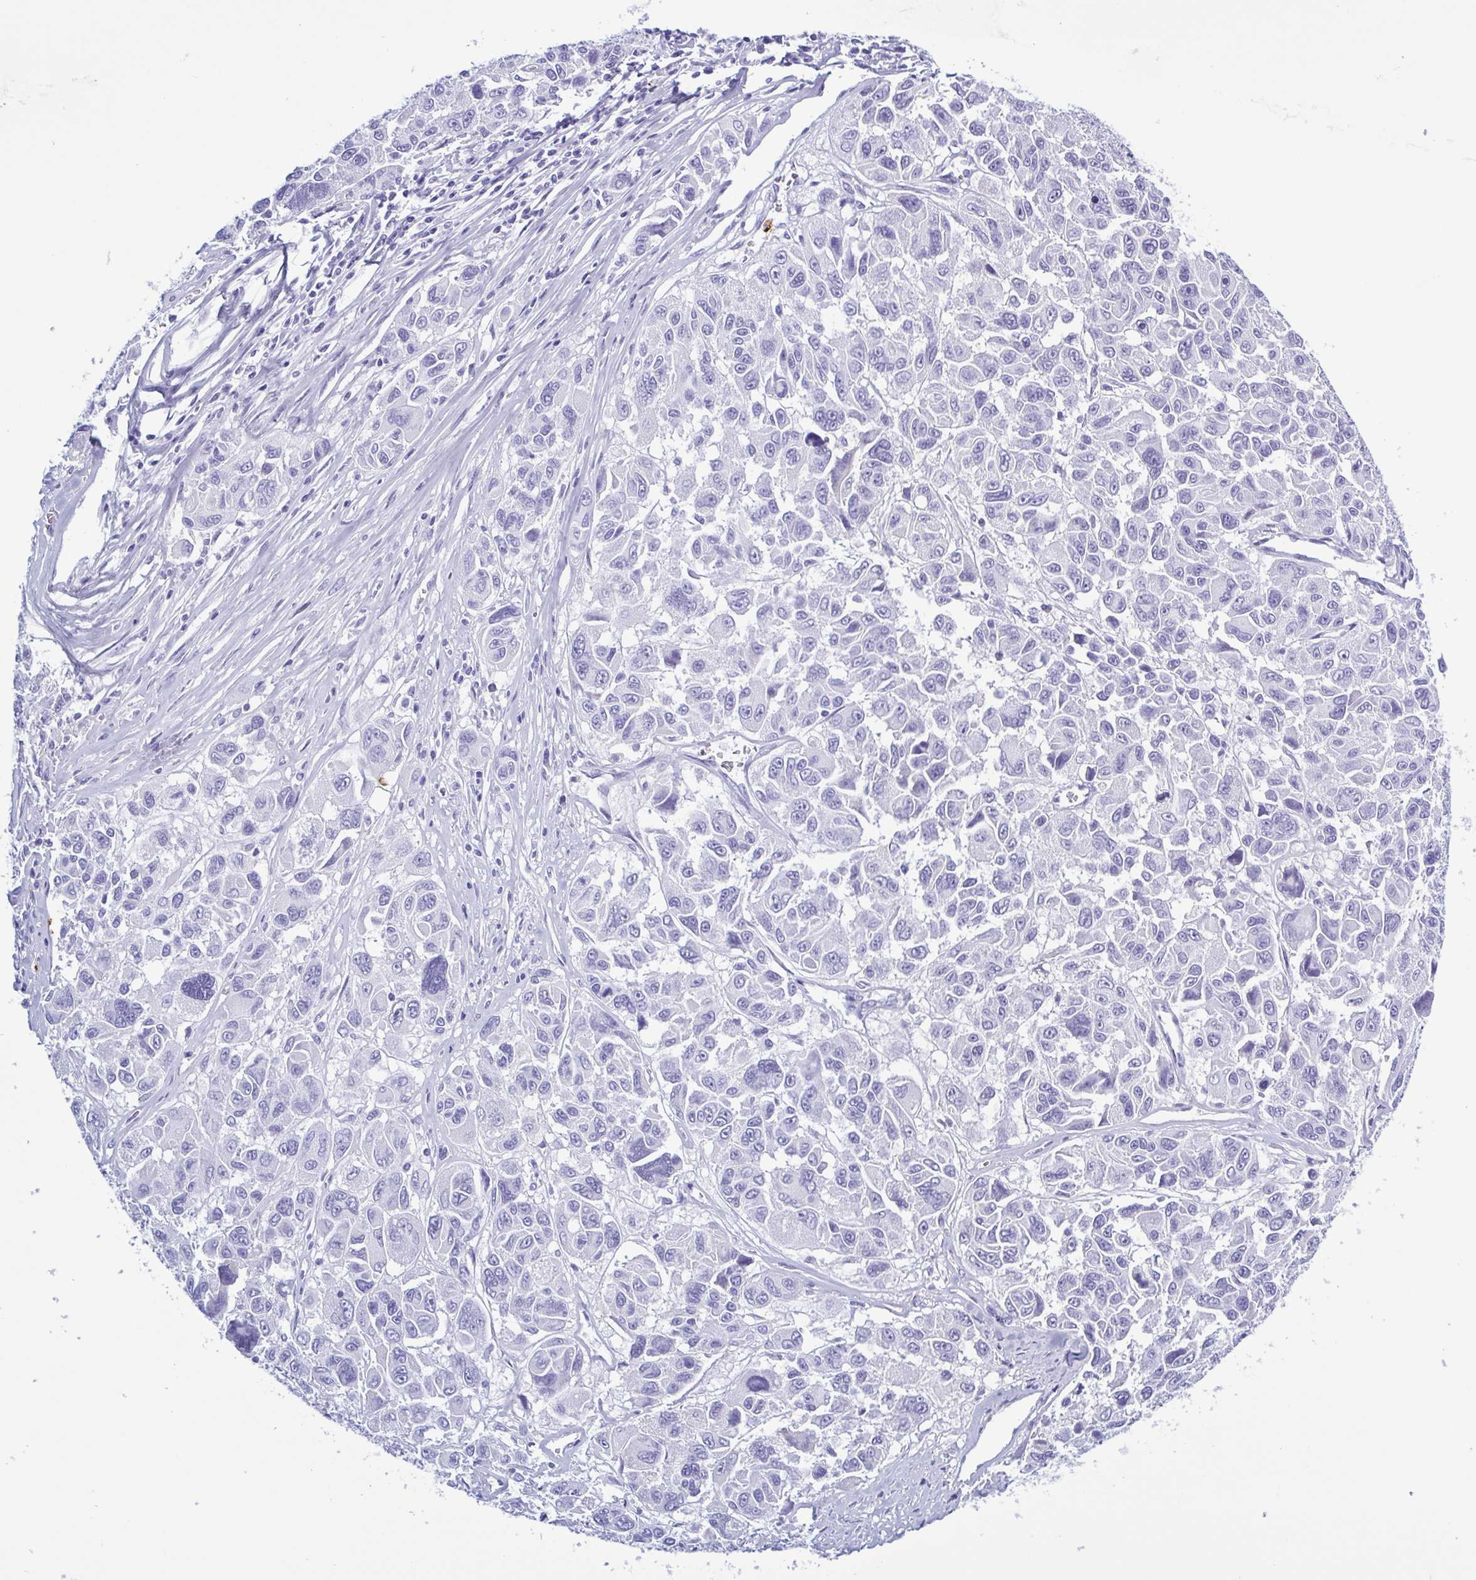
{"staining": {"intensity": "negative", "quantity": "none", "location": "none"}, "tissue": "melanoma", "cell_type": "Tumor cells", "image_type": "cancer", "snomed": [{"axis": "morphology", "description": "Malignant melanoma, NOS"}, {"axis": "topography", "description": "Skin"}], "caption": "This is a photomicrograph of immunohistochemistry staining of melanoma, which shows no staining in tumor cells. (DAB immunohistochemistry (IHC), high magnification).", "gene": "LTF", "patient": {"sex": "female", "age": 66}}